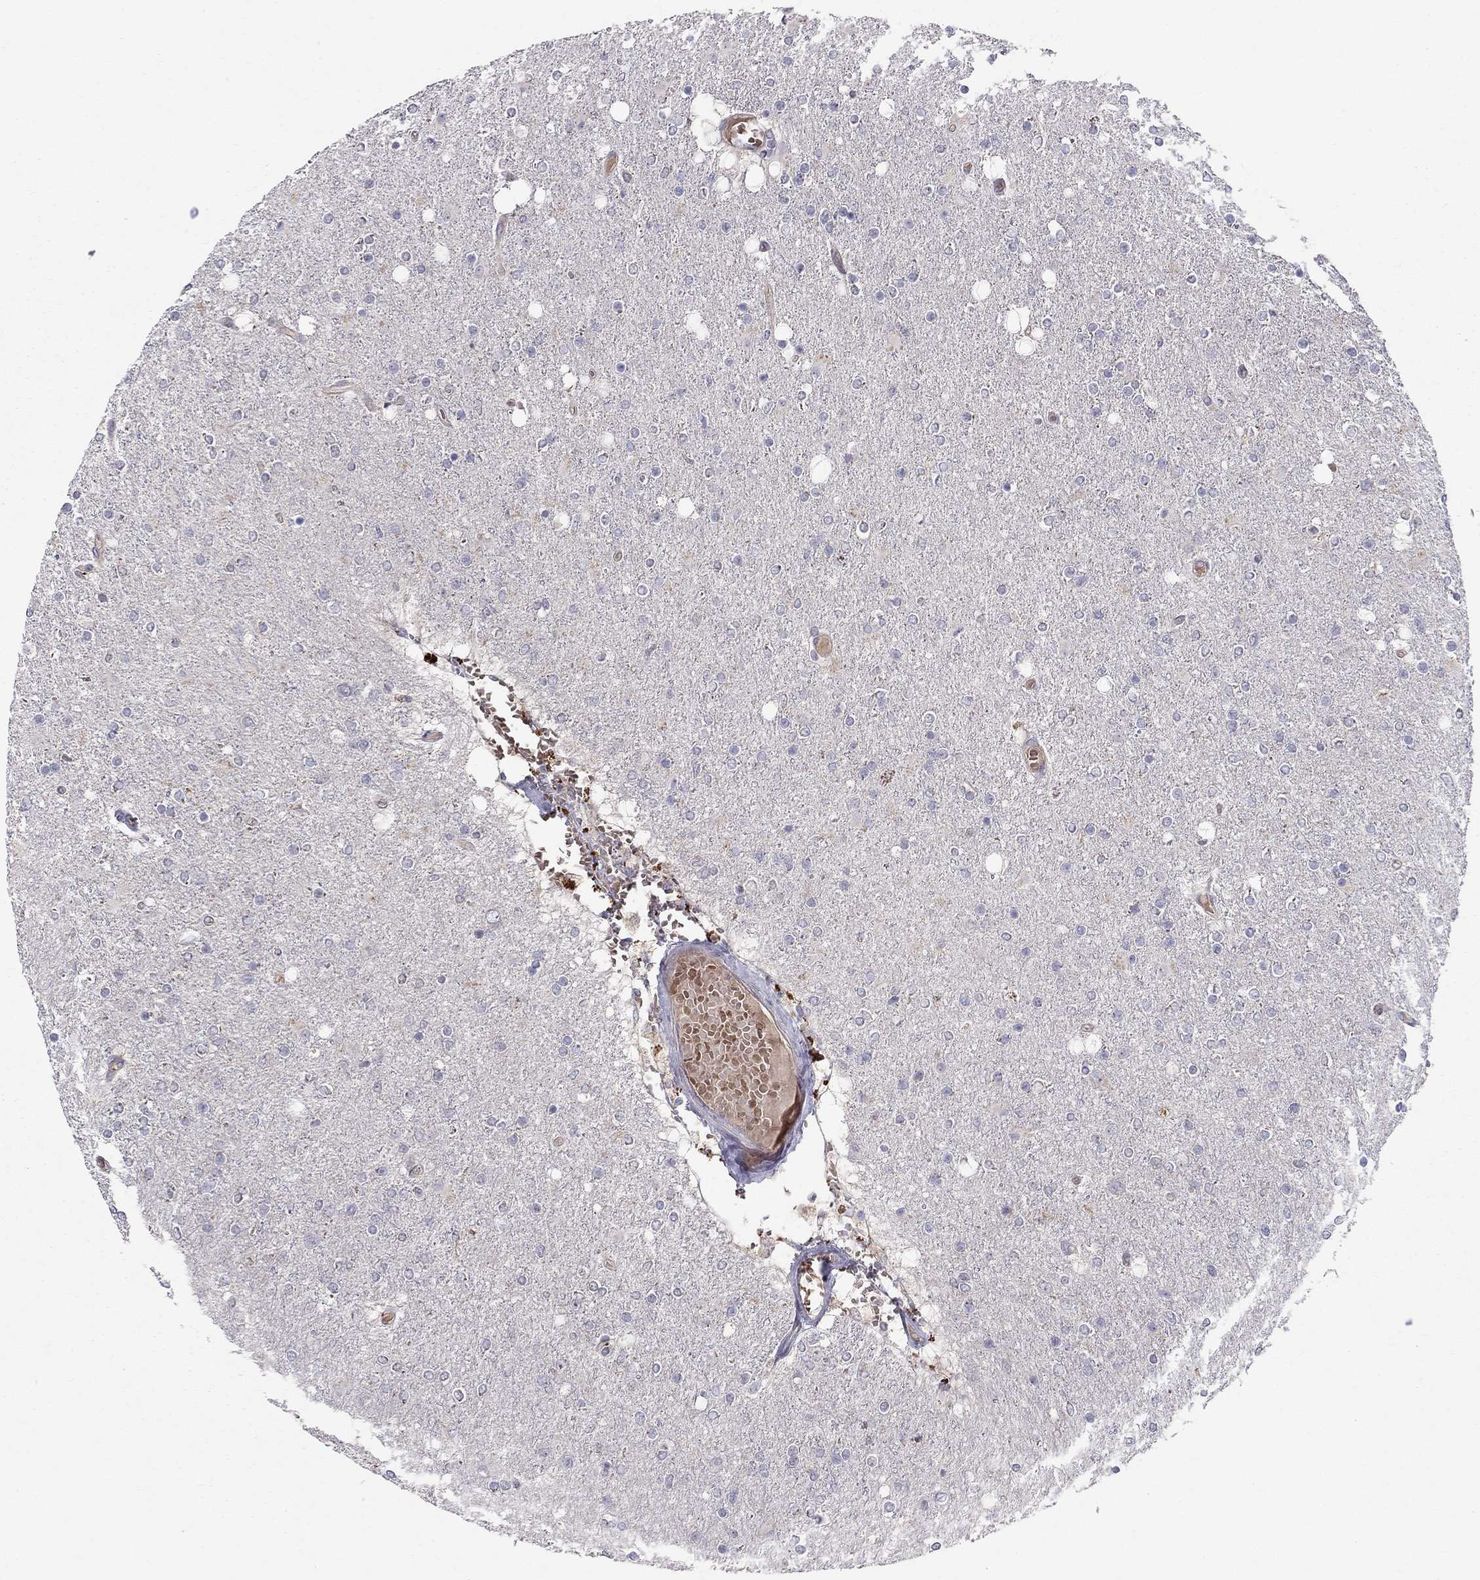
{"staining": {"intensity": "negative", "quantity": "none", "location": "none"}, "tissue": "glioma", "cell_type": "Tumor cells", "image_type": "cancer", "snomed": [{"axis": "morphology", "description": "Glioma, malignant, High grade"}, {"axis": "topography", "description": "Cerebral cortex"}], "caption": "A high-resolution photomicrograph shows IHC staining of glioma, which shows no significant staining in tumor cells.", "gene": "PIK3CG", "patient": {"sex": "male", "age": 70}}